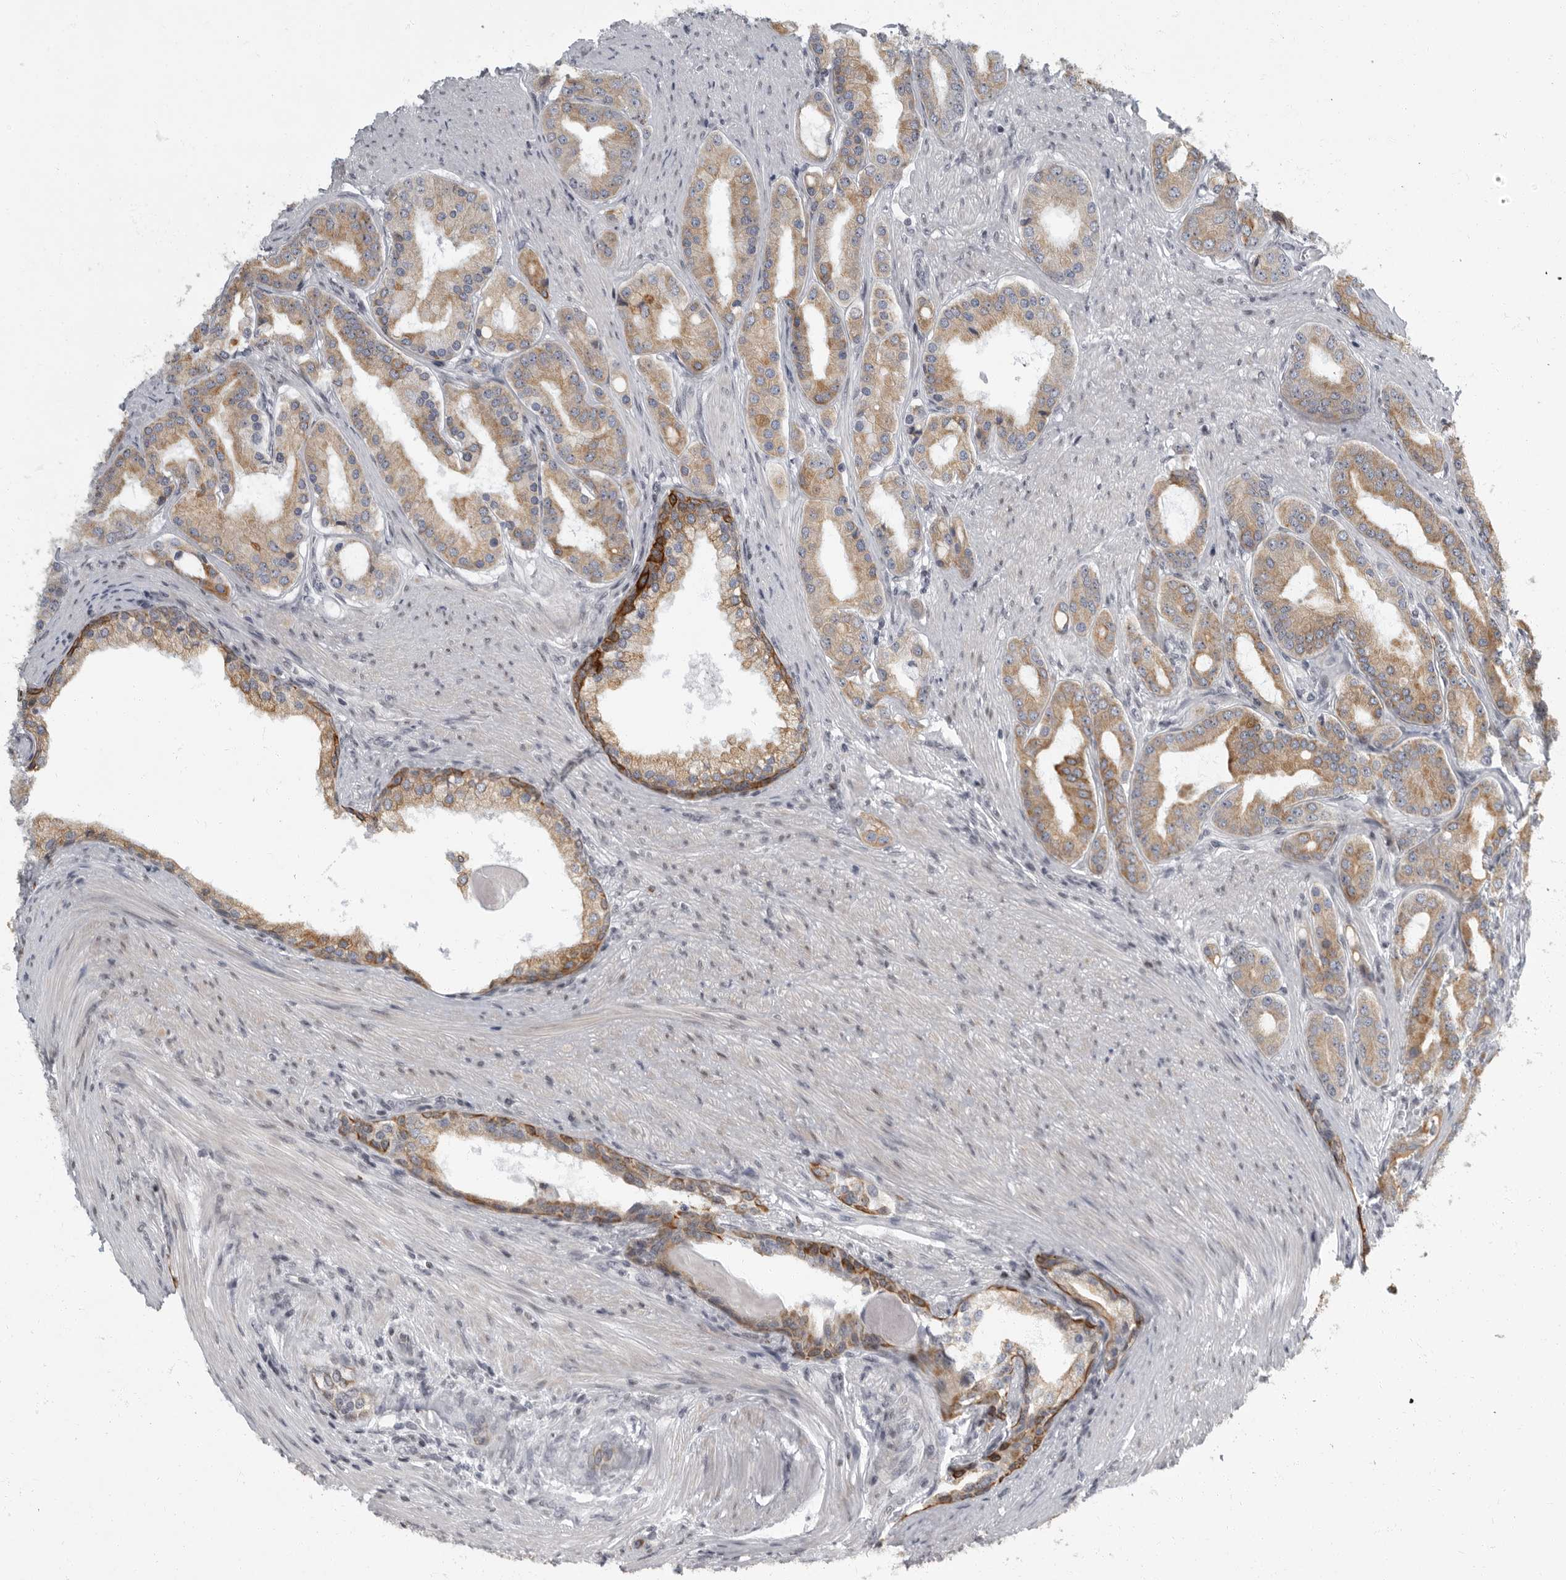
{"staining": {"intensity": "moderate", "quantity": ">75%", "location": "cytoplasmic/membranous"}, "tissue": "prostate cancer", "cell_type": "Tumor cells", "image_type": "cancer", "snomed": [{"axis": "morphology", "description": "Adenocarcinoma, High grade"}, {"axis": "topography", "description": "Prostate"}], "caption": "Immunohistochemistry histopathology image of neoplastic tissue: prostate cancer (adenocarcinoma (high-grade)) stained using immunohistochemistry shows medium levels of moderate protein expression localized specifically in the cytoplasmic/membranous of tumor cells, appearing as a cytoplasmic/membranous brown color.", "gene": "EVI5", "patient": {"sex": "male", "age": 60}}